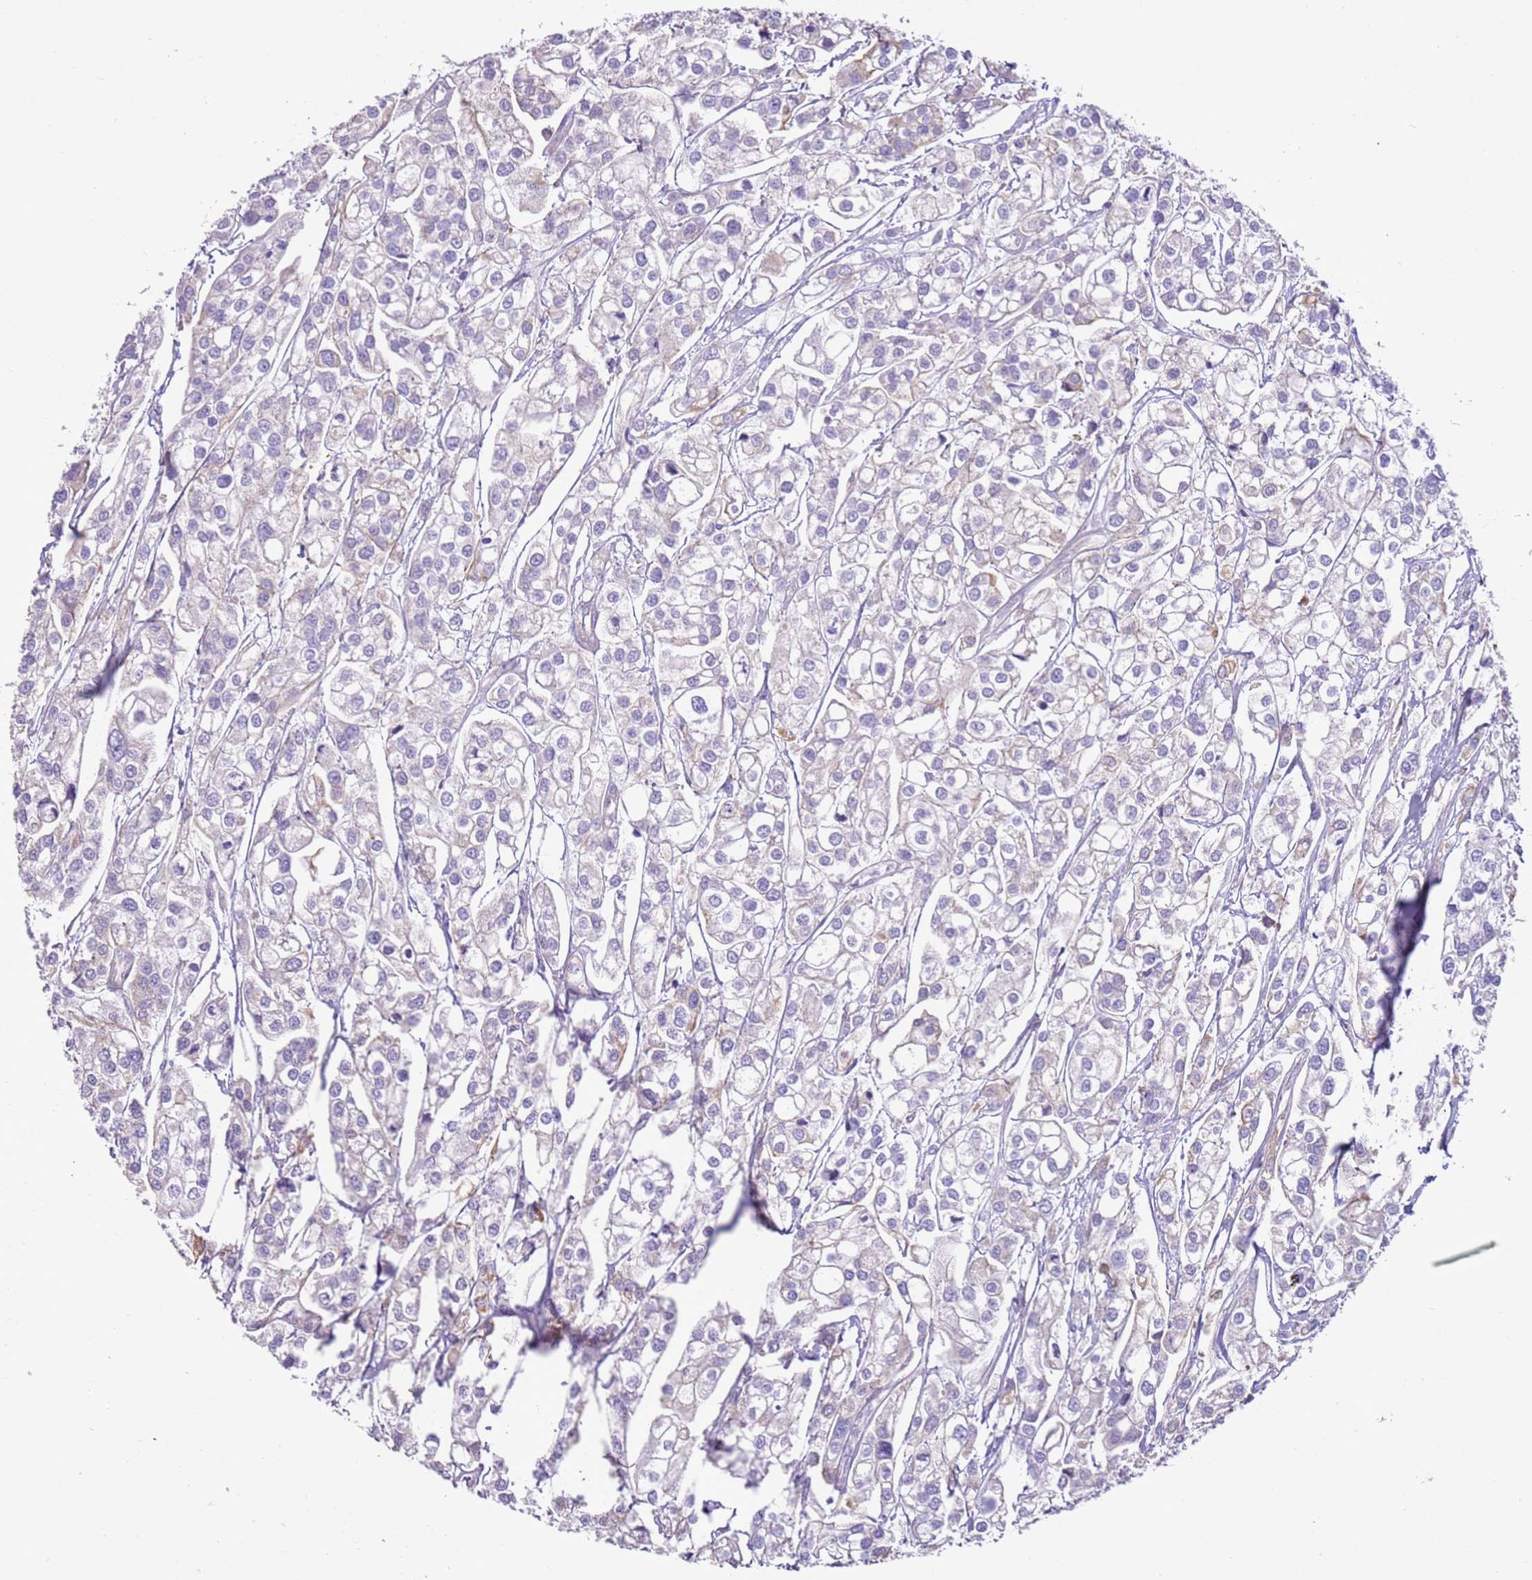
{"staining": {"intensity": "weak", "quantity": "25%-75%", "location": "cytoplasmic/membranous"}, "tissue": "urothelial cancer", "cell_type": "Tumor cells", "image_type": "cancer", "snomed": [{"axis": "morphology", "description": "Urothelial carcinoma, High grade"}, {"axis": "topography", "description": "Urinary bladder"}], "caption": "Urothelial cancer stained for a protein reveals weak cytoplasmic/membranous positivity in tumor cells.", "gene": "OAF", "patient": {"sex": "male", "age": 67}}